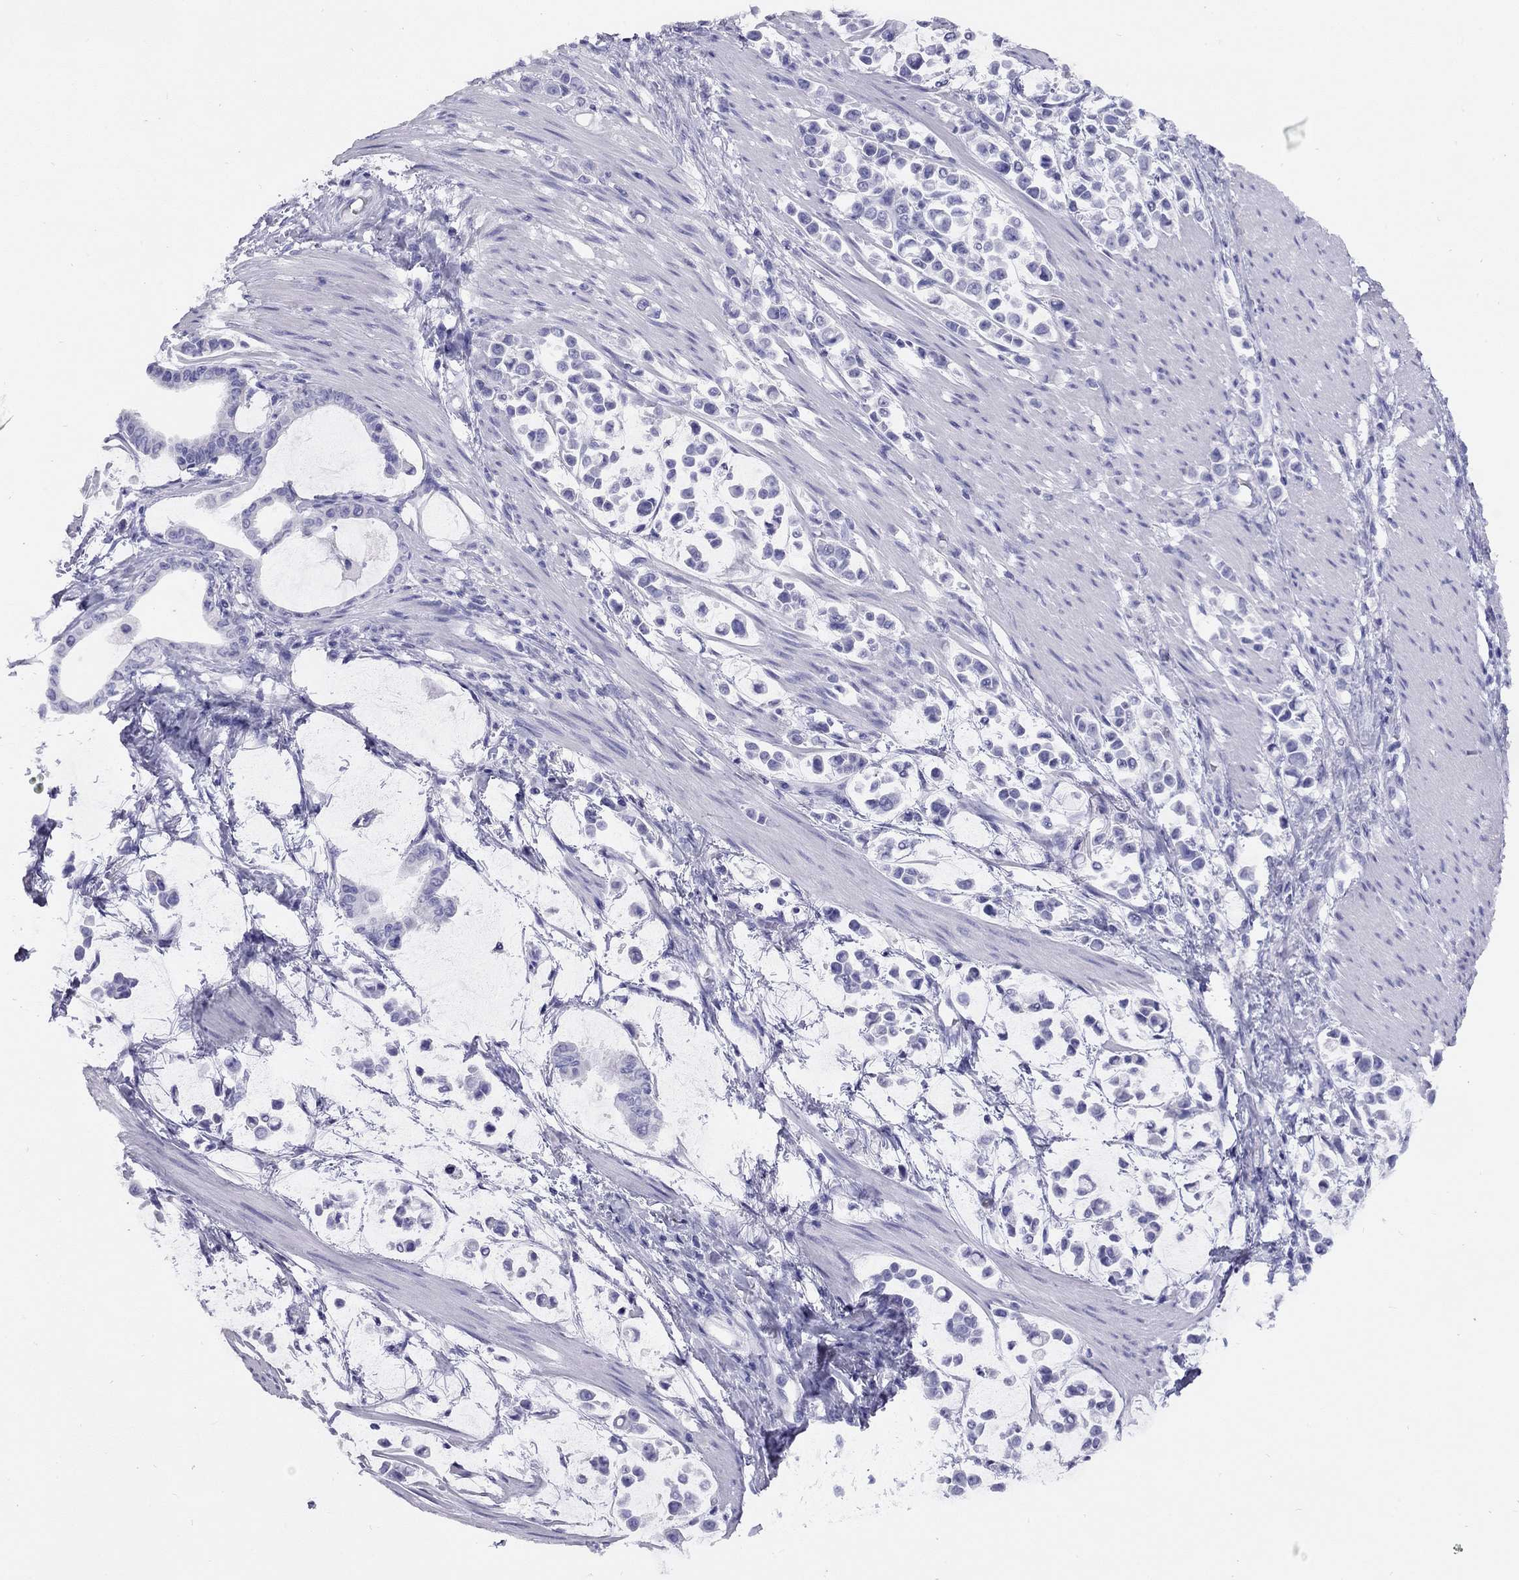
{"staining": {"intensity": "negative", "quantity": "none", "location": "none"}, "tissue": "stomach cancer", "cell_type": "Tumor cells", "image_type": "cancer", "snomed": [{"axis": "morphology", "description": "Adenocarcinoma, NOS"}, {"axis": "topography", "description": "Stomach"}], "caption": "Immunohistochemistry image of stomach adenocarcinoma stained for a protein (brown), which displays no positivity in tumor cells.", "gene": "LRIT2", "patient": {"sex": "male", "age": 82}}